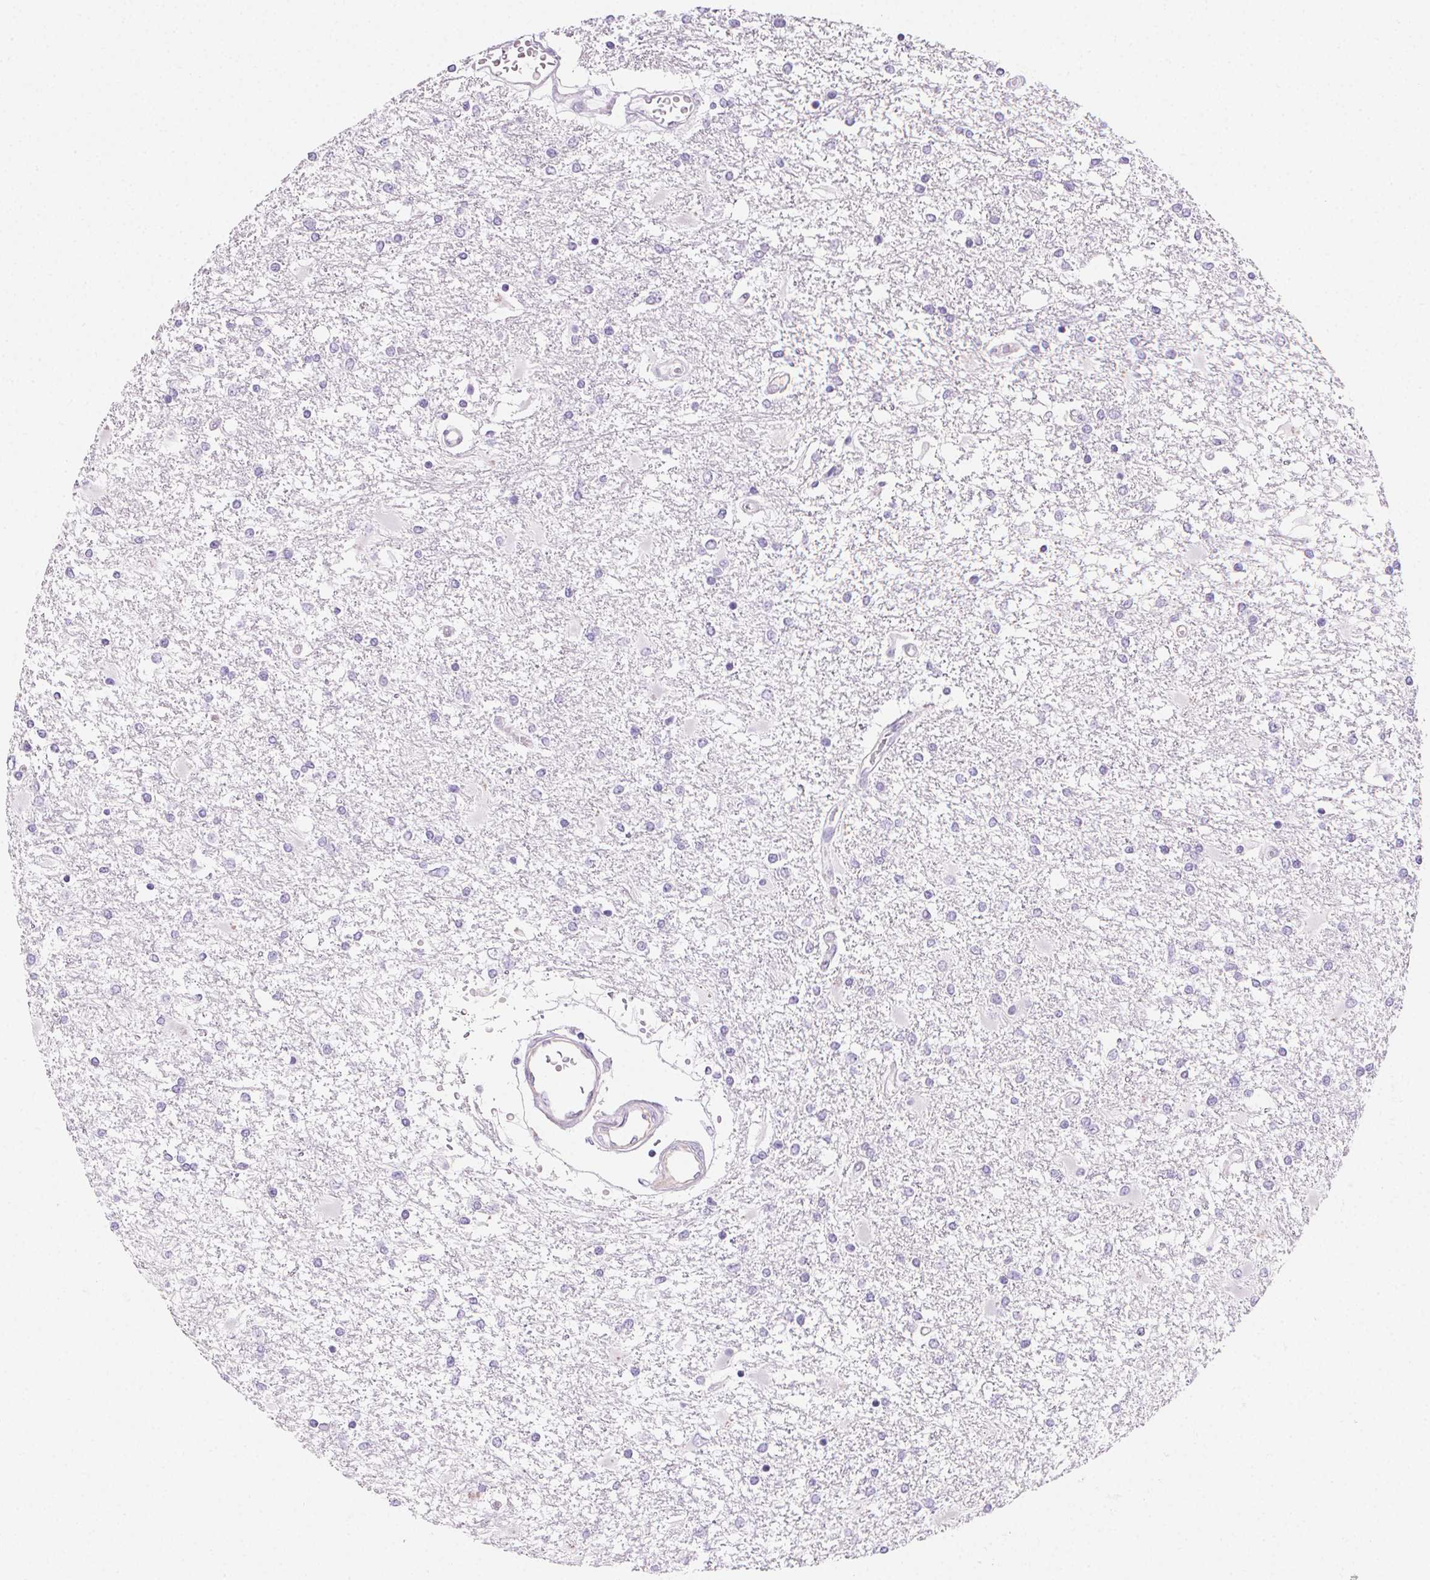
{"staining": {"intensity": "negative", "quantity": "none", "location": "none"}, "tissue": "glioma", "cell_type": "Tumor cells", "image_type": "cancer", "snomed": [{"axis": "morphology", "description": "Glioma, malignant, High grade"}, {"axis": "topography", "description": "Cerebral cortex"}], "caption": "A high-resolution photomicrograph shows immunohistochemistry (IHC) staining of glioma, which displays no significant positivity in tumor cells.", "gene": "PRSS3", "patient": {"sex": "male", "age": 79}}